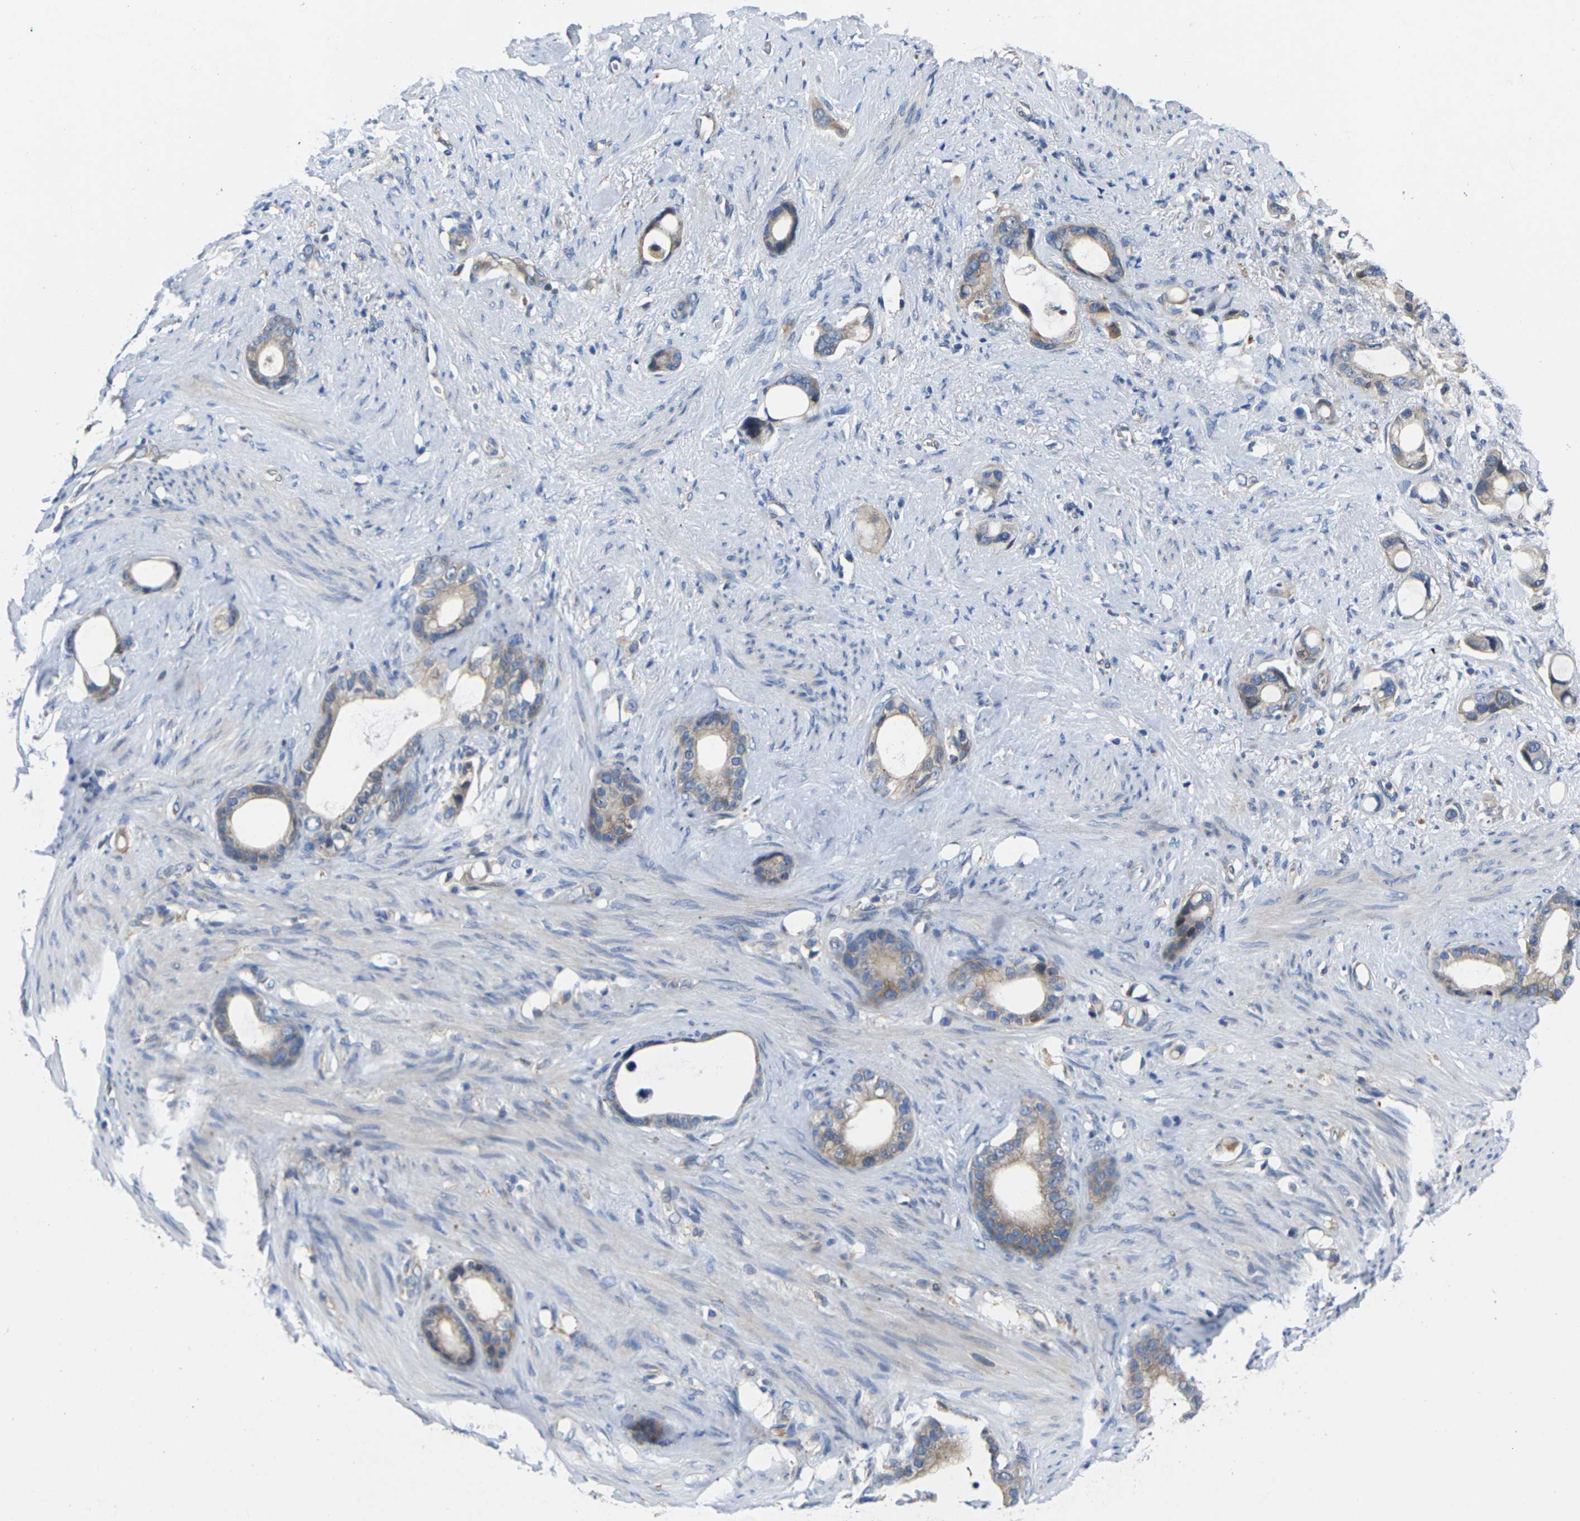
{"staining": {"intensity": "moderate", "quantity": ">75%", "location": "cytoplasmic/membranous"}, "tissue": "stomach cancer", "cell_type": "Tumor cells", "image_type": "cancer", "snomed": [{"axis": "morphology", "description": "Adenocarcinoma, NOS"}, {"axis": "topography", "description": "Stomach"}], "caption": "Tumor cells reveal moderate cytoplasmic/membranous positivity in approximately >75% of cells in stomach cancer (adenocarcinoma).", "gene": "SCNN1A", "patient": {"sex": "female", "age": 75}}